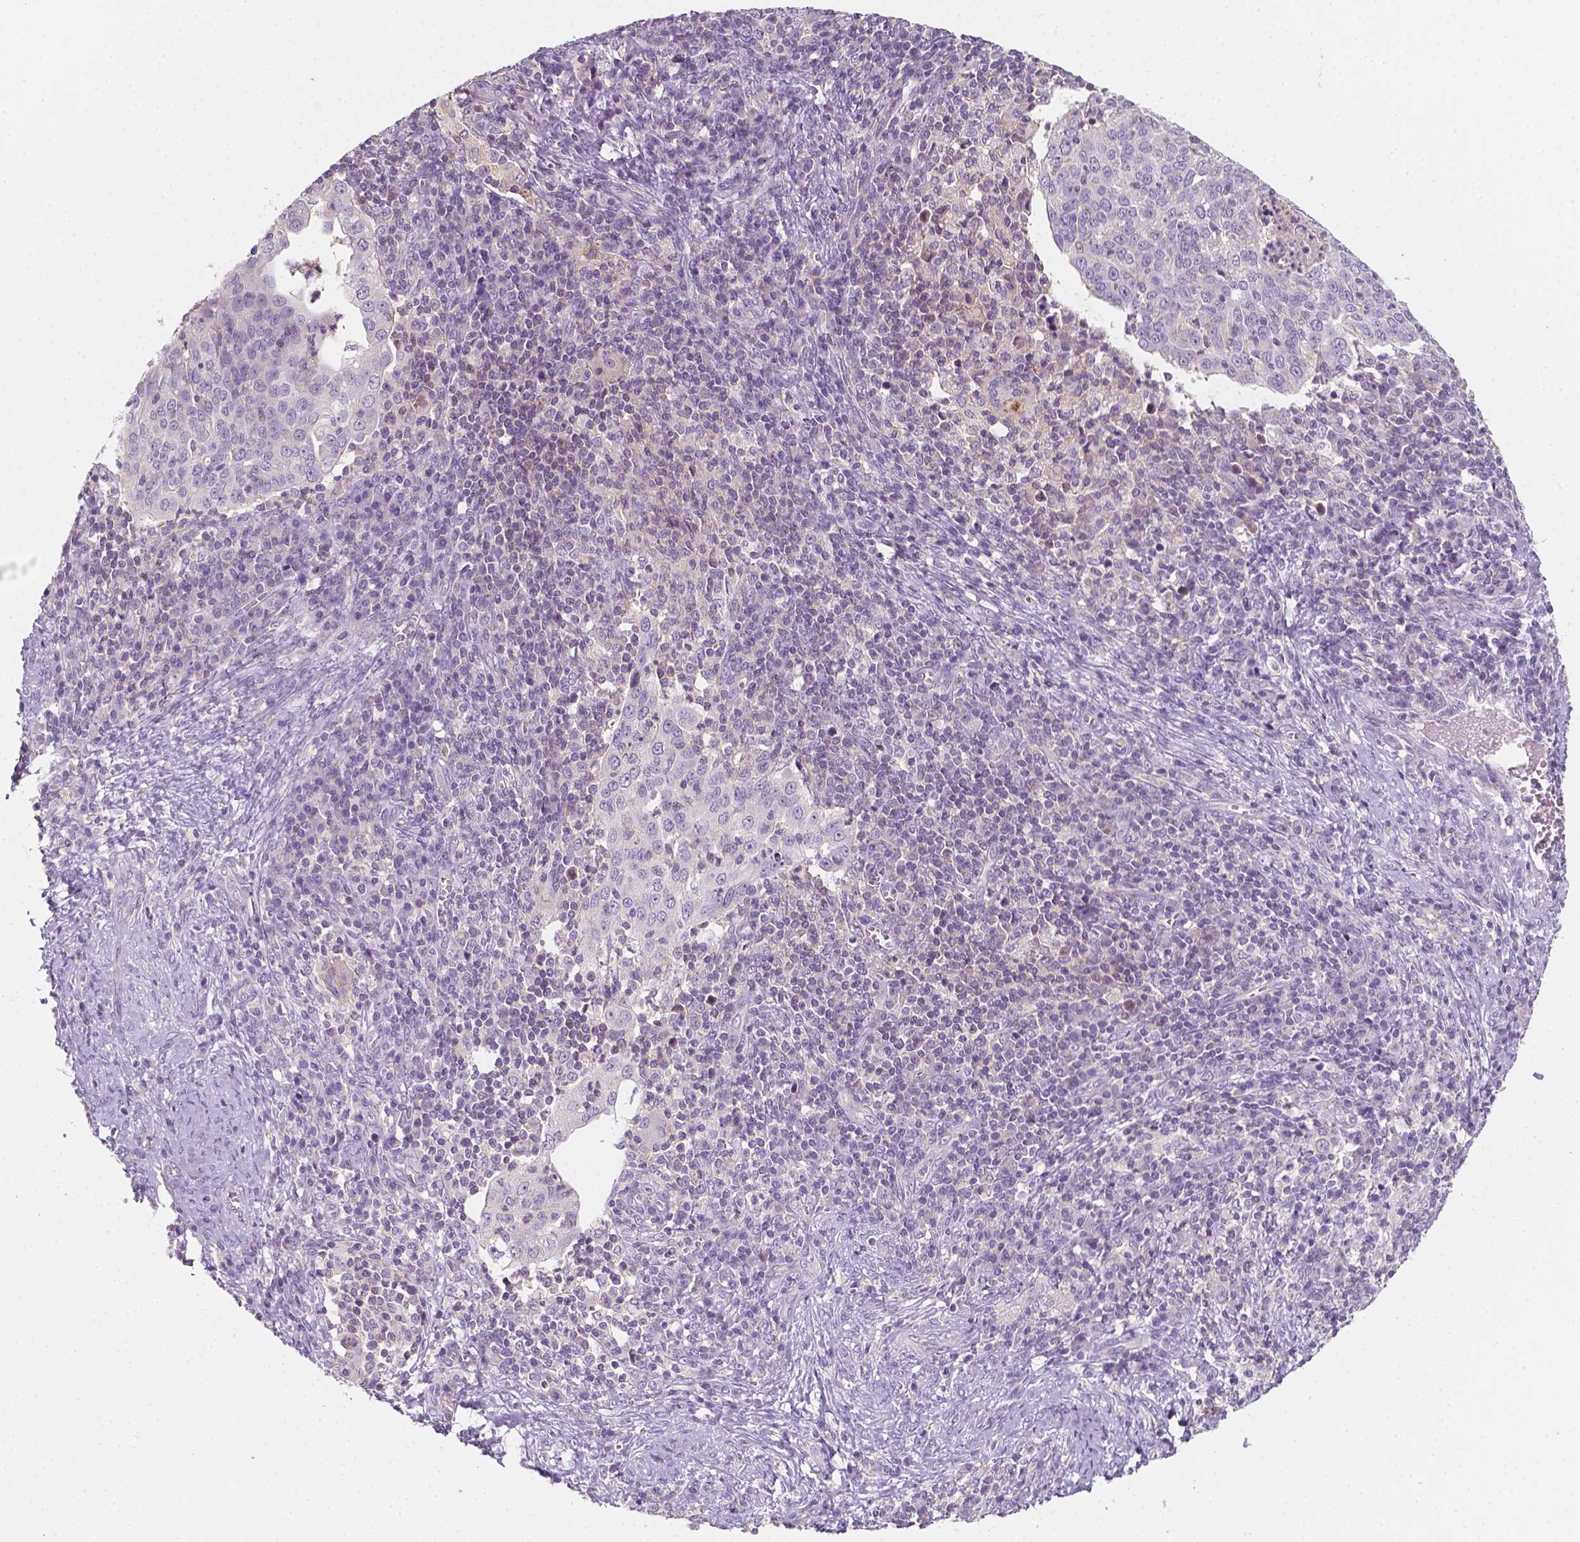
{"staining": {"intensity": "negative", "quantity": "none", "location": "none"}, "tissue": "cervical cancer", "cell_type": "Tumor cells", "image_type": "cancer", "snomed": [{"axis": "morphology", "description": "Squamous cell carcinoma, NOS"}, {"axis": "topography", "description": "Cervix"}], "caption": "This is a histopathology image of immunohistochemistry staining of cervical cancer, which shows no staining in tumor cells.", "gene": "EGFR", "patient": {"sex": "female", "age": 39}}